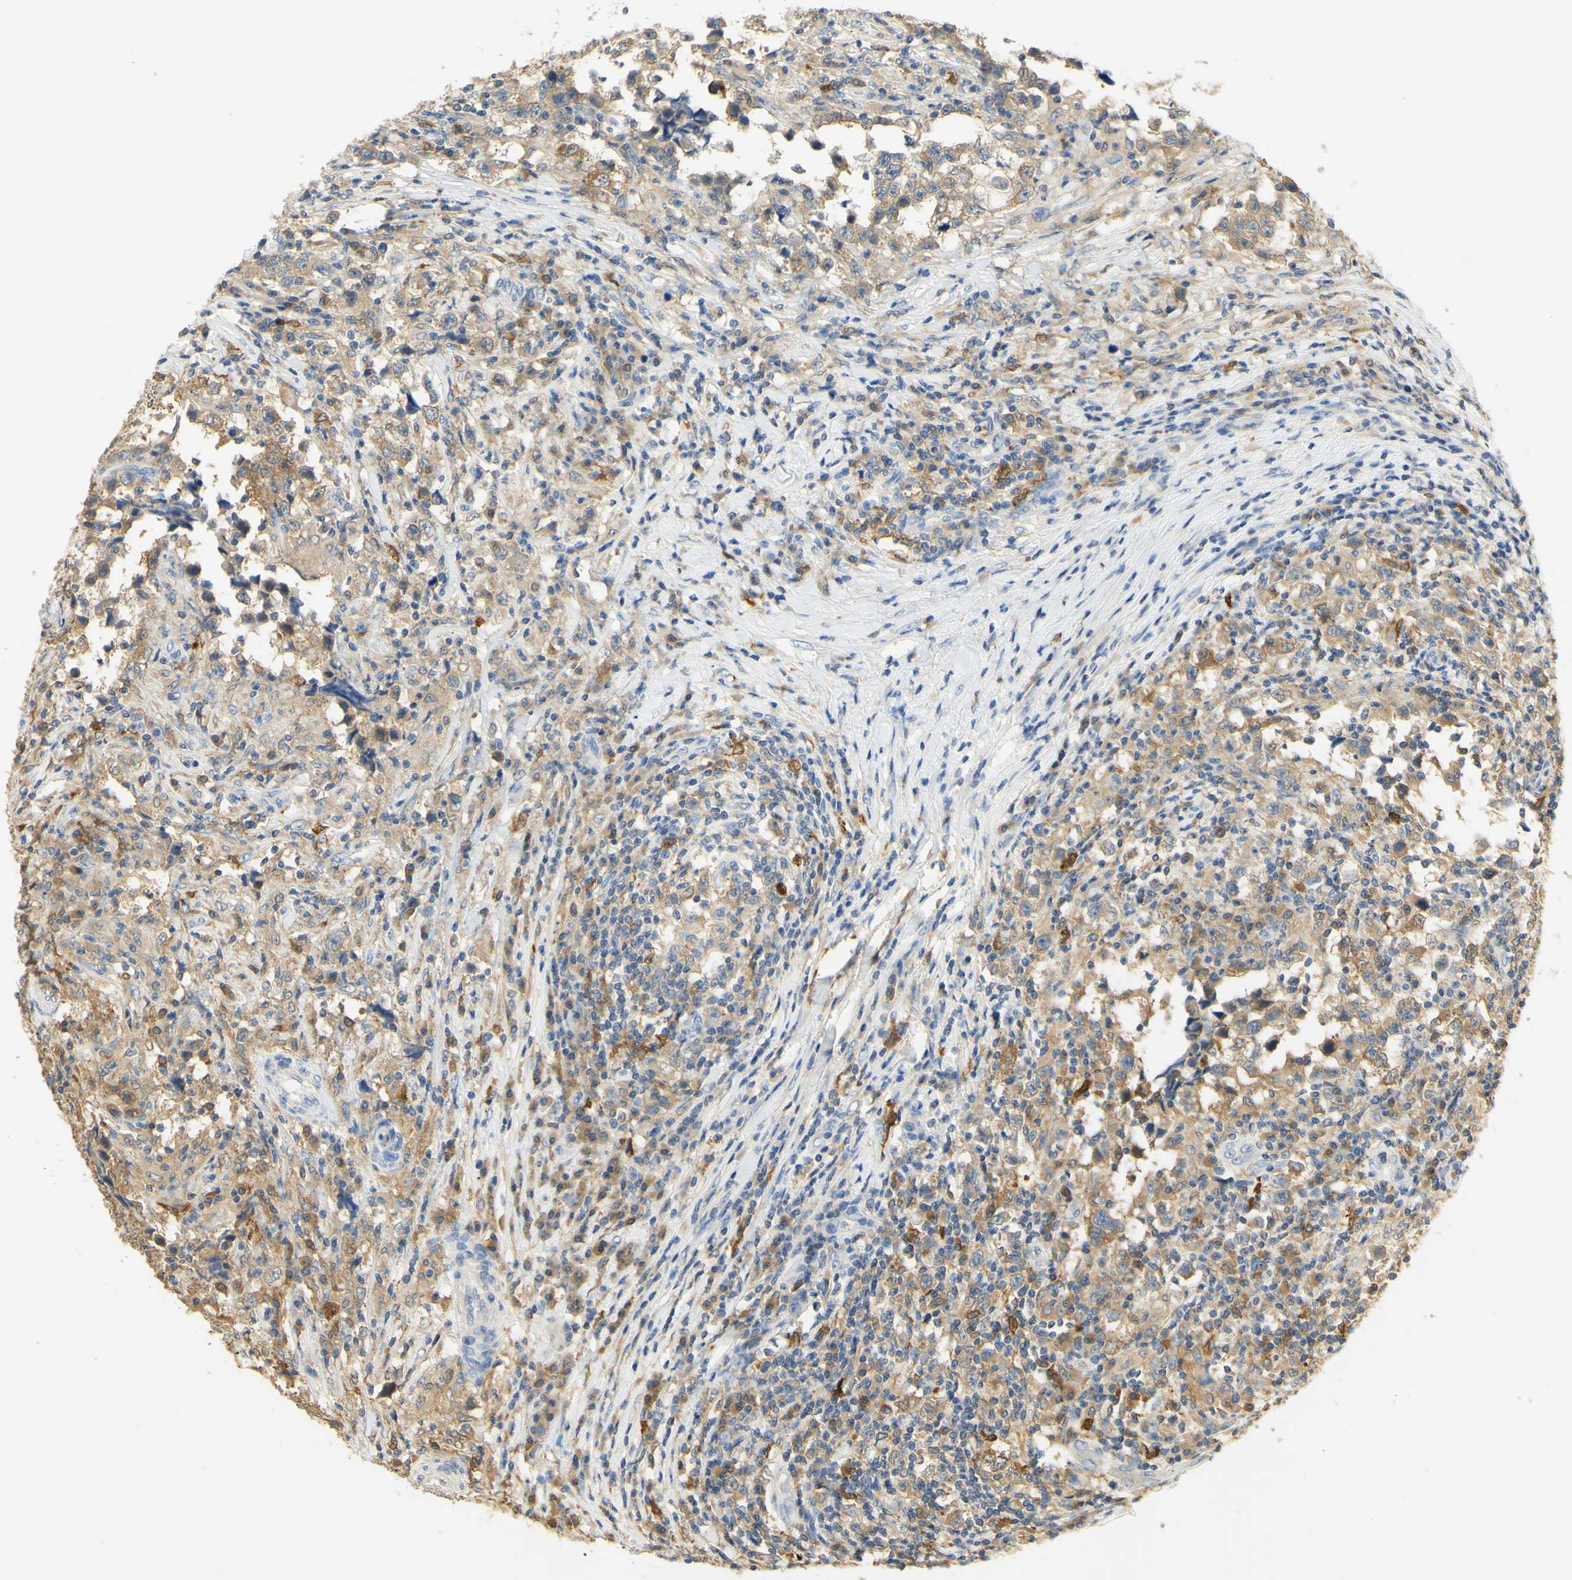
{"staining": {"intensity": "moderate", "quantity": "25%-75%", "location": "cytoplasmic/membranous"}, "tissue": "testis cancer", "cell_type": "Tumor cells", "image_type": "cancer", "snomed": [{"axis": "morphology", "description": "Carcinoma, Embryonal, NOS"}, {"axis": "topography", "description": "Testis"}], "caption": "DAB (3,3'-diaminobenzidine) immunohistochemical staining of embryonal carcinoma (testis) reveals moderate cytoplasmic/membranous protein positivity in about 25%-75% of tumor cells.", "gene": "PAK1", "patient": {"sex": "male", "age": 21}}